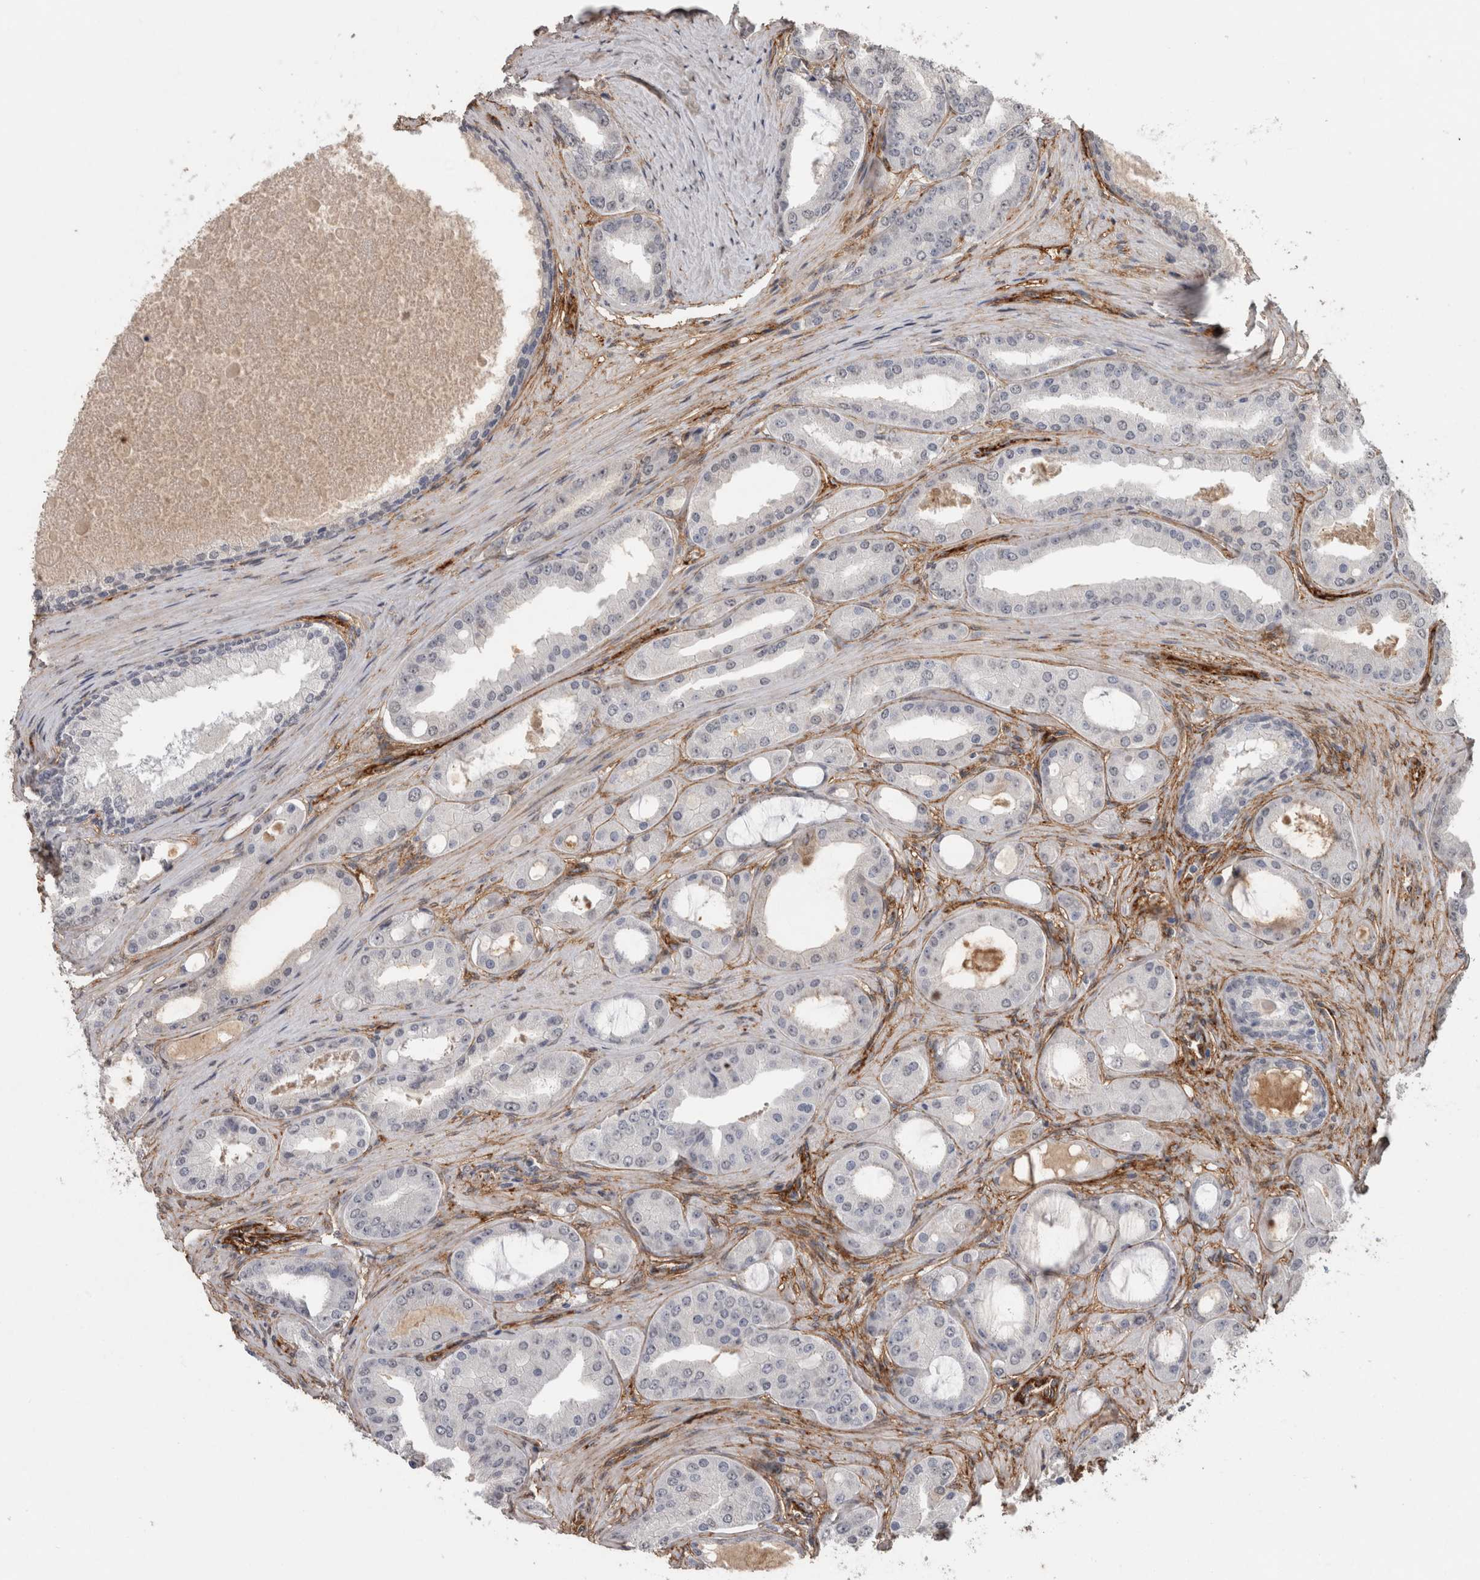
{"staining": {"intensity": "negative", "quantity": "none", "location": "none"}, "tissue": "prostate cancer", "cell_type": "Tumor cells", "image_type": "cancer", "snomed": [{"axis": "morphology", "description": "Adenocarcinoma, High grade"}, {"axis": "topography", "description": "Prostate"}], "caption": "Micrograph shows no significant protein expression in tumor cells of high-grade adenocarcinoma (prostate).", "gene": "RECK", "patient": {"sex": "male", "age": 60}}